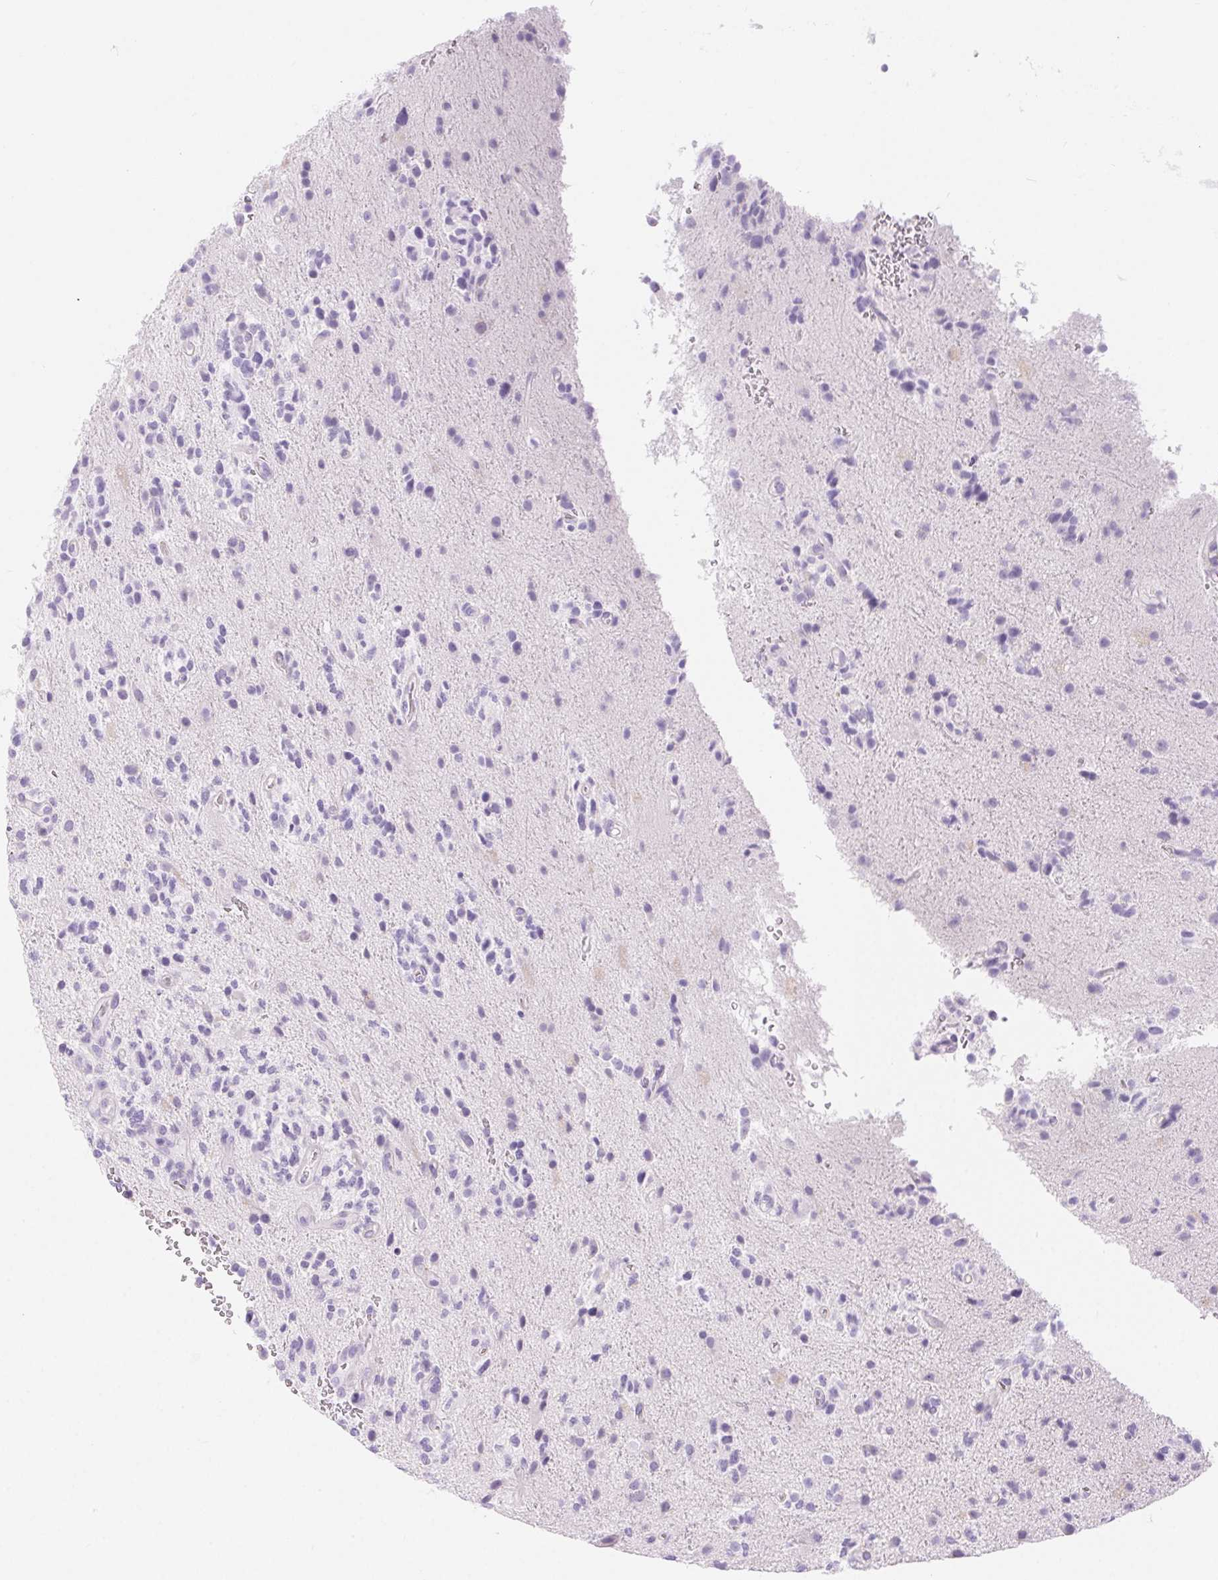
{"staining": {"intensity": "negative", "quantity": "none", "location": "none"}, "tissue": "glioma", "cell_type": "Tumor cells", "image_type": "cancer", "snomed": [{"axis": "morphology", "description": "Glioma, malignant, High grade"}, {"axis": "topography", "description": "Brain"}], "caption": "An immunohistochemistry (IHC) micrograph of malignant glioma (high-grade) is shown. There is no staining in tumor cells of malignant glioma (high-grade). Nuclei are stained in blue.", "gene": "CLDN16", "patient": {"sex": "female", "age": 71}}